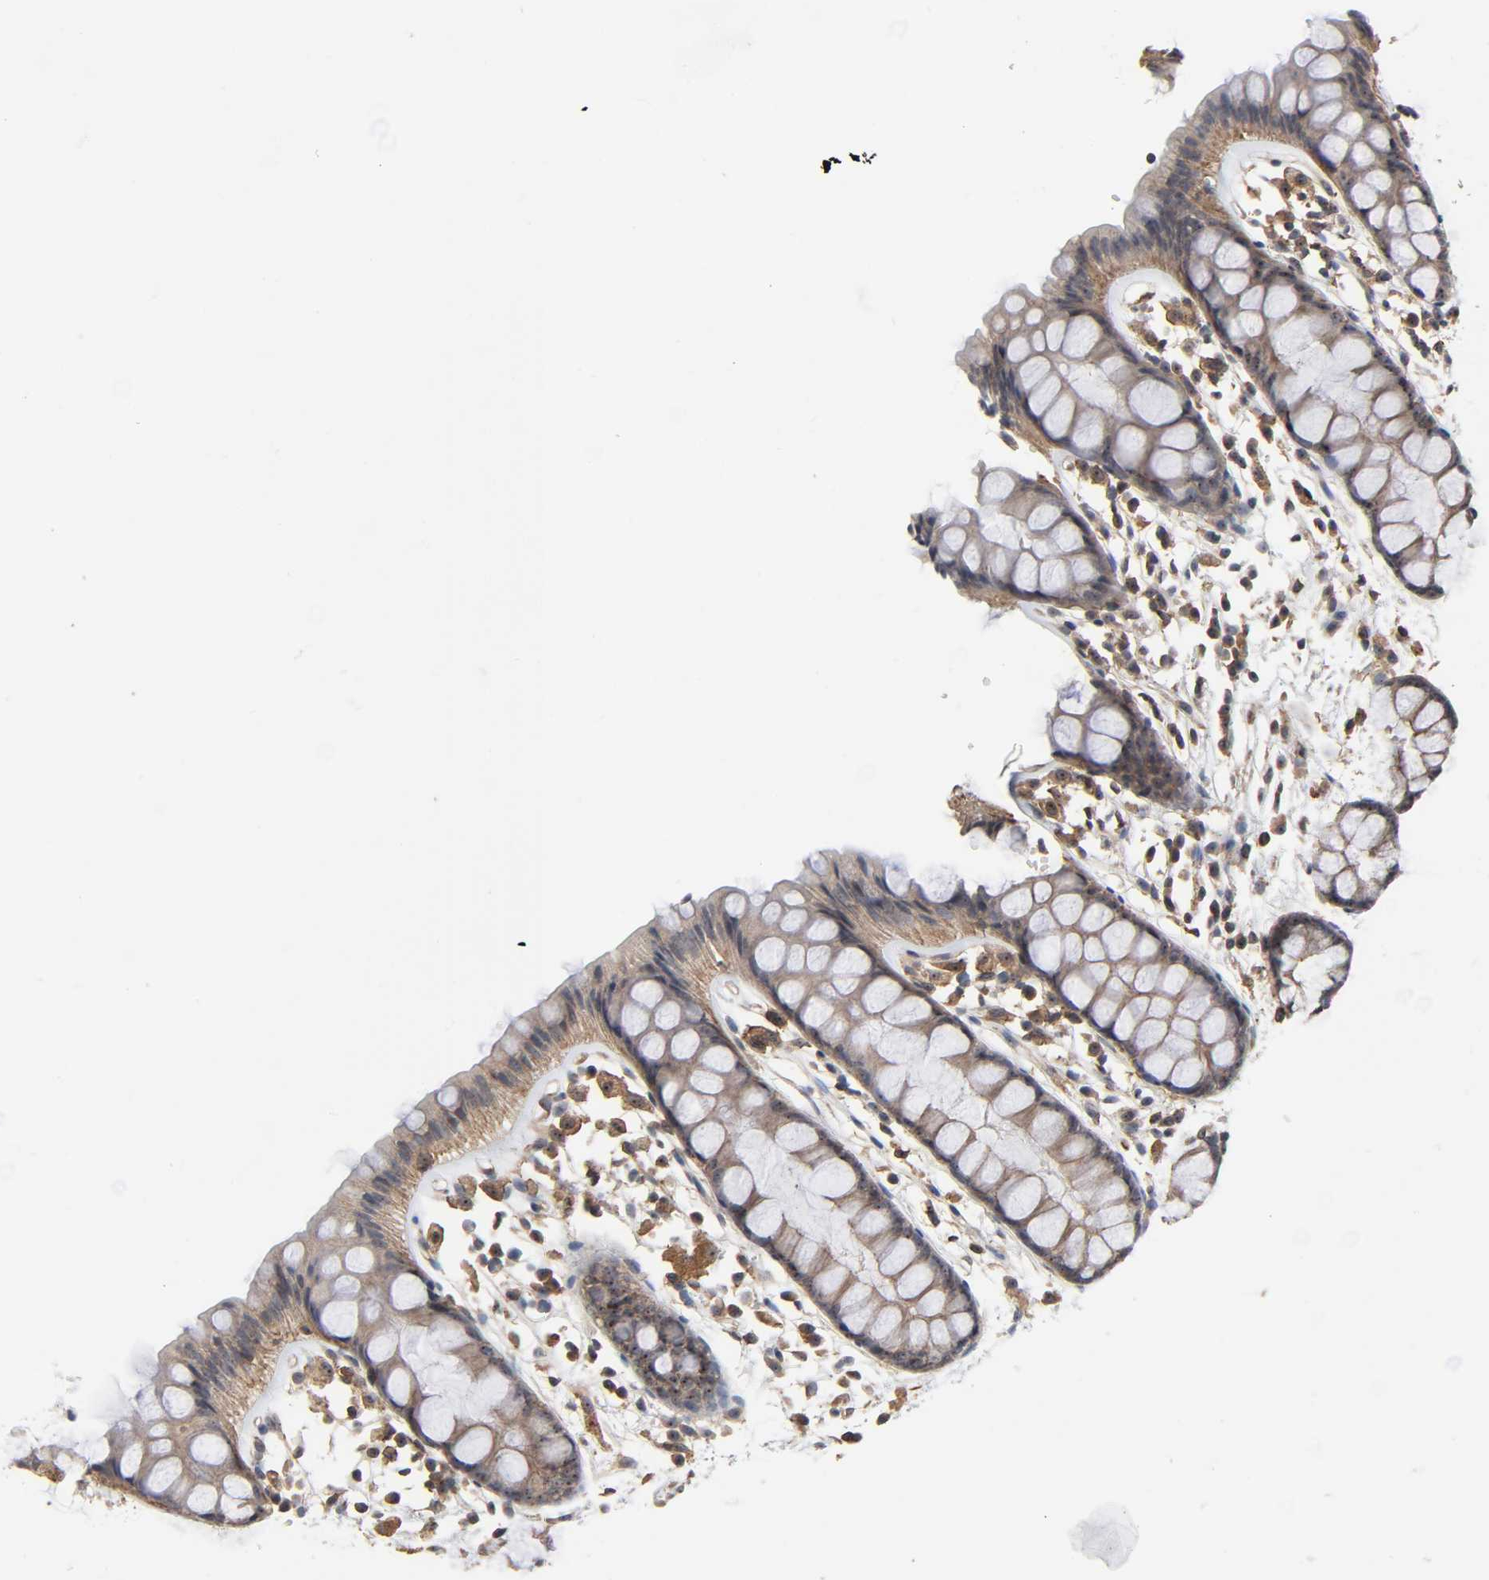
{"staining": {"intensity": "weak", "quantity": ">75%", "location": "cytoplasmic/membranous"}, "tissue": "rectum", "cell_type": "Glandular cells", "image_type": "normal", "snomed": [{"axis": "morphology", "description": "Normal tissue, NOS"}, {"axis": "topography", "description": "Rectum"}], "caption": "Immunohistochemistry photomicrograph of unremarkable human rectum stained for a protein (brown), which reveals low levels of weak cytoplasmic/membranous positivity in approximately >75% of glandular cells.", "gene": "DDX10", "patient": {"sex": "female", "age": 66}}